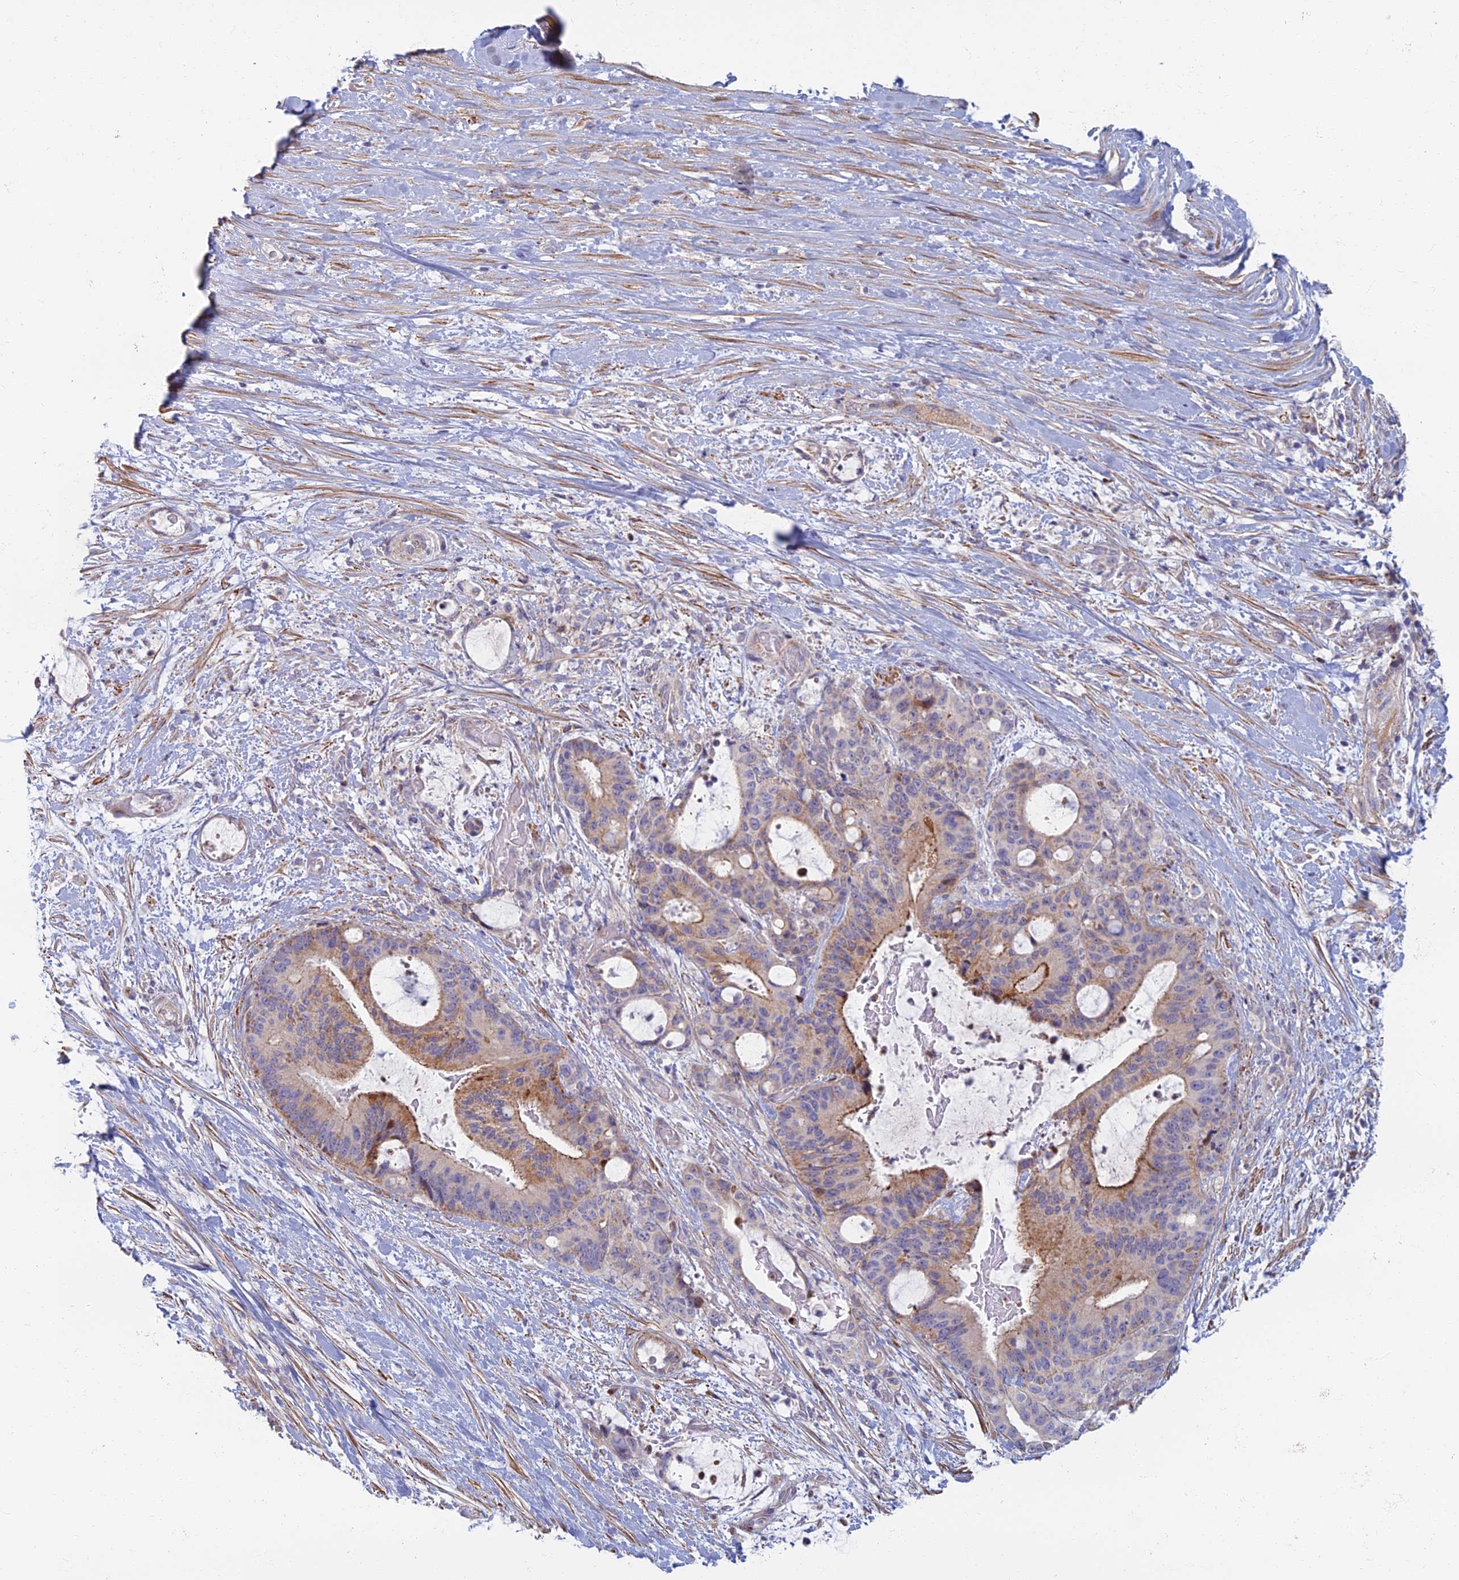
{"staining": {"intensity": "moderate", "quantity": "25%-75%", "location": "cytoplasmic/membranous"}, "tissue": "liver cancer", "cell_type": "Tumor cells", "image_type": "cancer", "snomed": [{"axis": "morphology", "description": "Normal tissue, NOS"}, {"axis": "morphology", "description": "Cholangiocarcinoma"}, {"axis": "topography", "description": "Liver"}, {"axis": "topography", "description": "Peripheral nerve tissue"}], "caption": "Brown immunohistochemical staining in human liver cancer (cholangiocarcinoma) shows moderate cytoplasmic/membranous staining in approximately 25%-75% of tumor cells.", "gene": "C15orf40", "patient": {"sex": "female", "age": 73}}